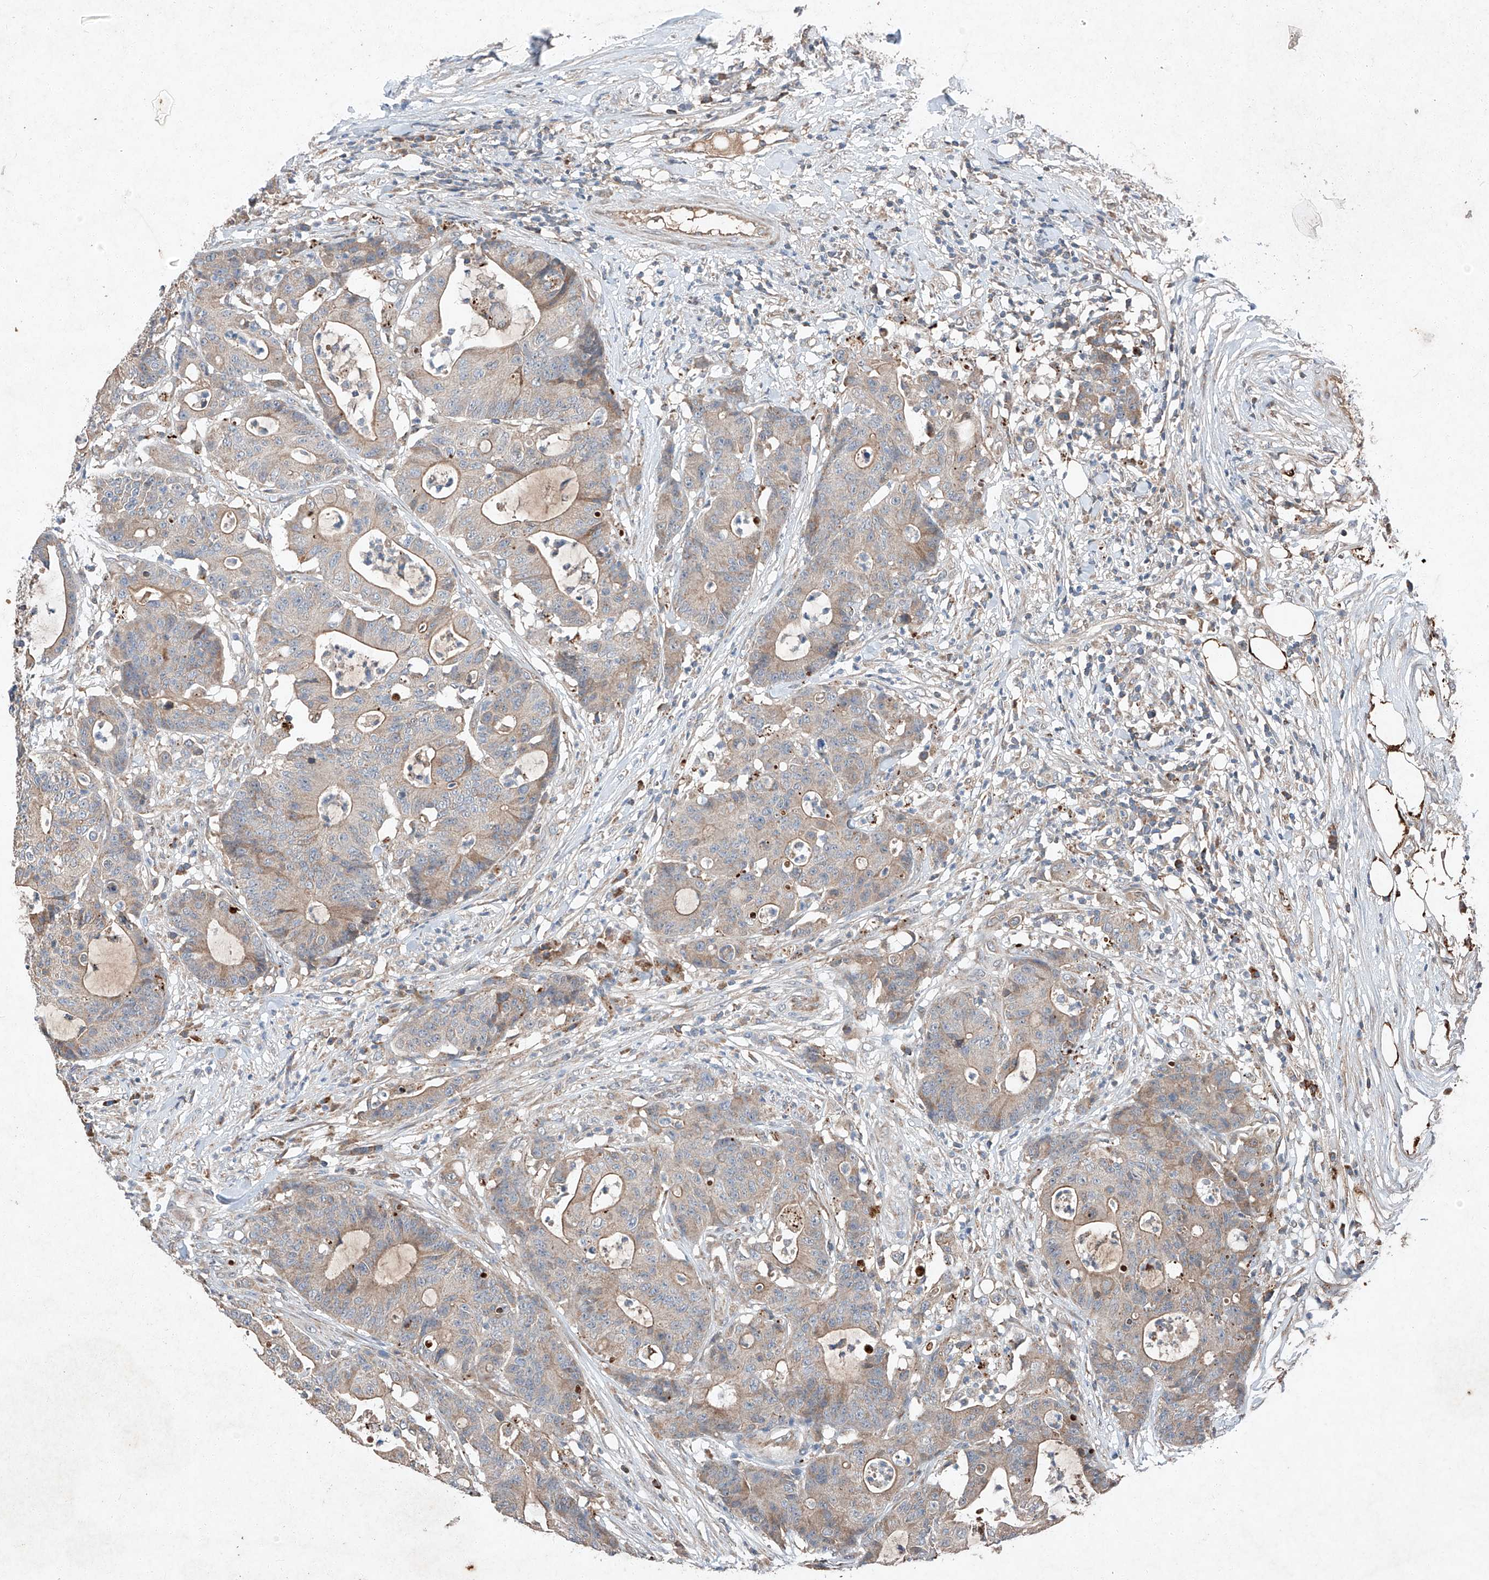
{"staining": {"intensity": "weak", "quantity": "25%-75%", "location": "cytoplasmic/membranous"}, "tissue": "colorectal cancer", "cell_type": "Tumor cells", "image_type": "cancer", "snomed": [{"axis": "morphology", "description": "Adenocarcinoma, NOS"}, {"axis": "topography", "description": "Colon"}], "caption": "Protein staining of colorectal adenocarcinoma tissue reveals weak cytoplasmic/membranous staining in about 25%-75% of tumor cells. The staining is performed using DAB (3,3'-diaminobenzidine) brown chromogen to label protein expression. The nuclei are counter-stained blue using hematoxylin.", "gene": "RUSC1", "patient": {"sex": "female", "age": 84}}